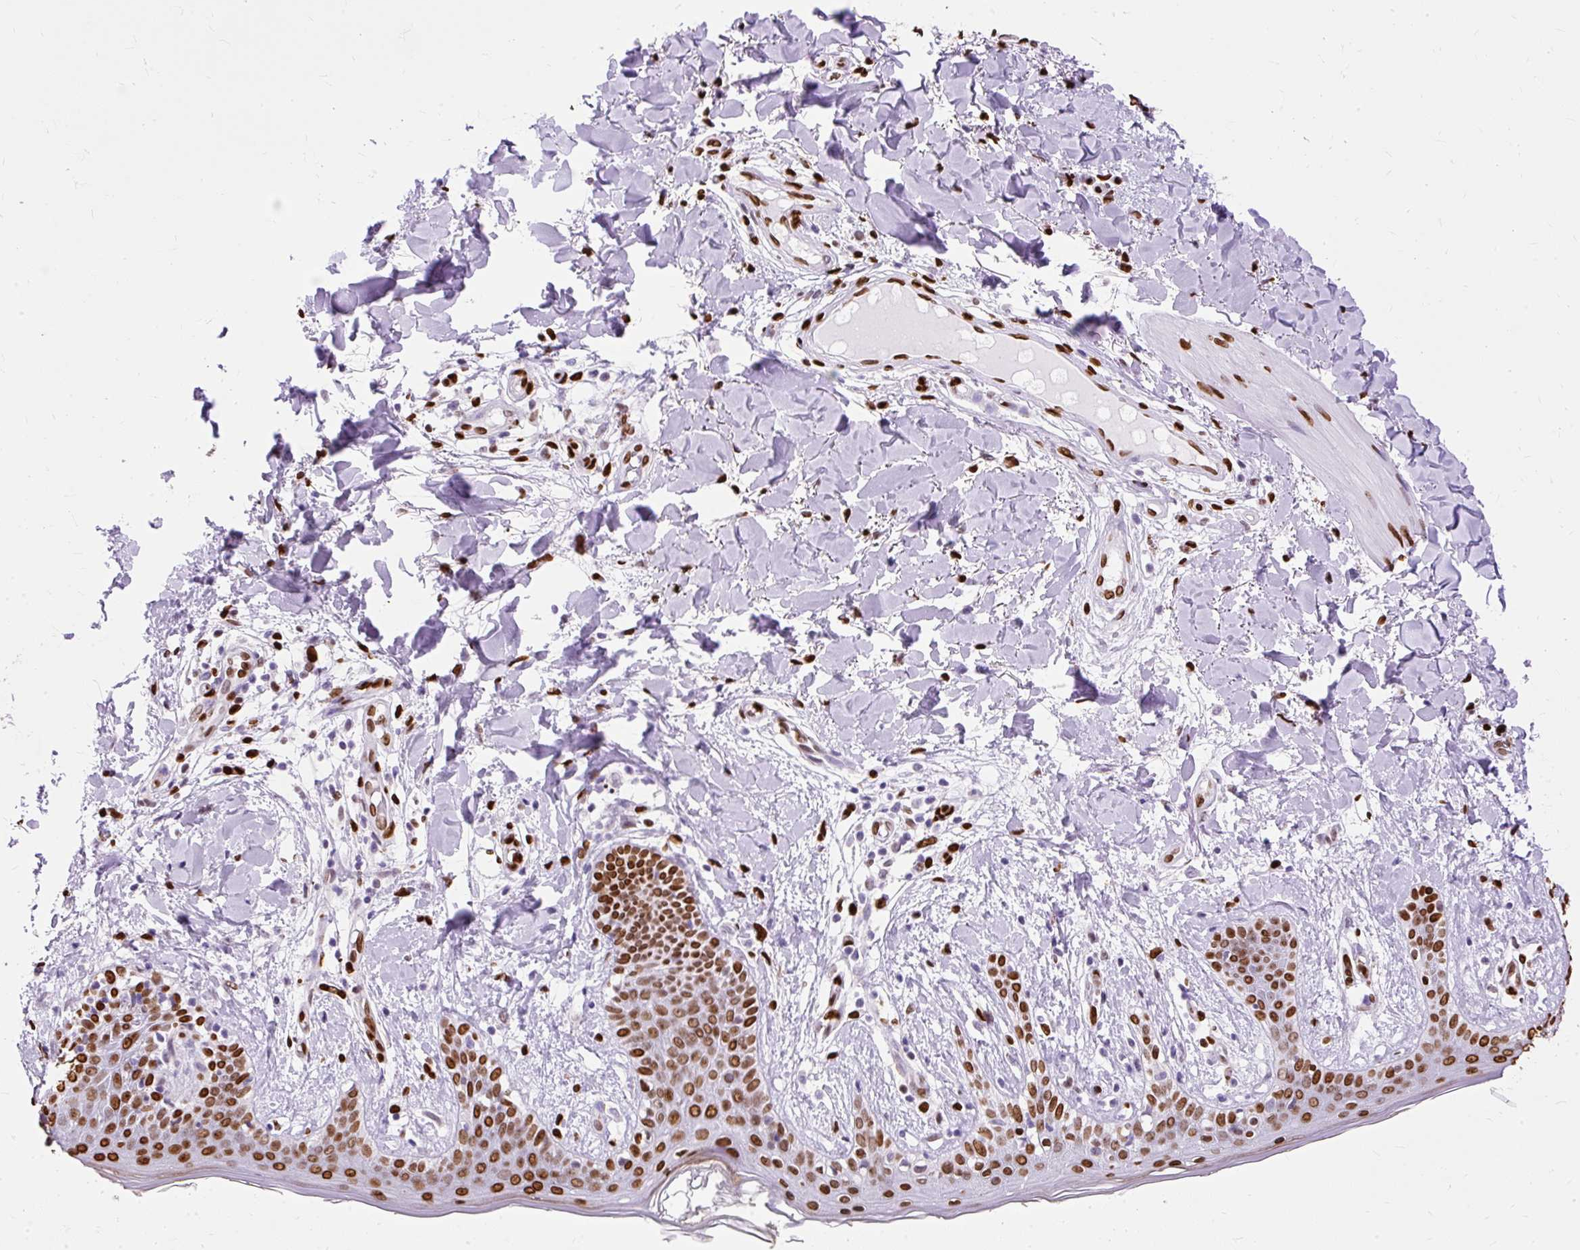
{"staining": {"intensity": "strong", "quantity": ">75%", "location": "nuclear"}, "tissue": "skin", "cell_type": "Fibroblasts", "image_type": "normal", "snomed": [{"axis": "morphology", "description": "Normal tissue, NOS"}, {"axis": "topography", "description": "Skin"}], "caption": "The histopathology image shows a brown stain indicating the presence of a protein in the nuclear of fibroblasts in skin.", "gene": "TMEM184C", "patient": {"sex": "female", "age": 34}}